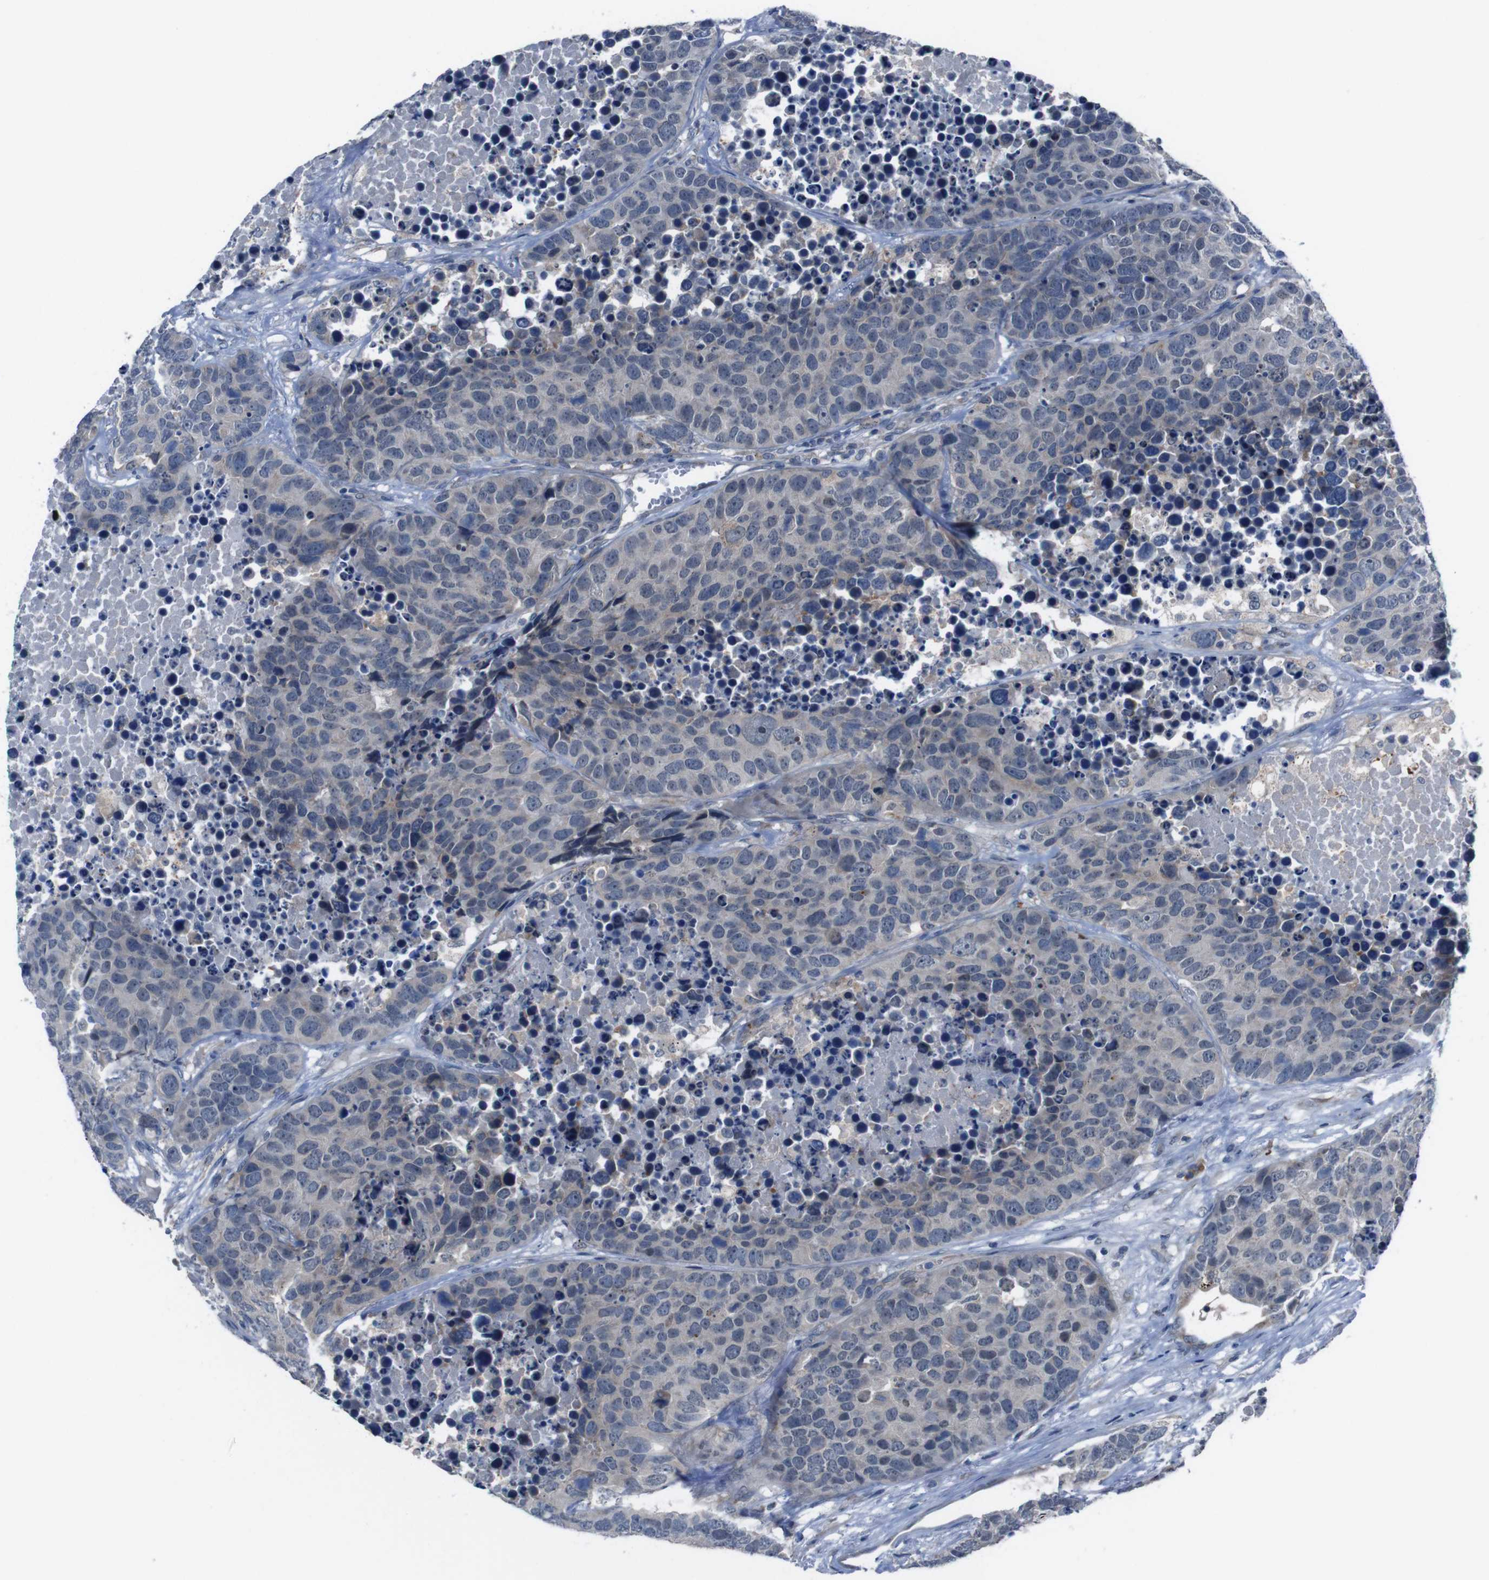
{"staining": {"intensity": "weak", "quantity": "<25%", "location": "cytoplasmic/membranous"}, "tissue": "carcinoid", "cell_type": "Tumor cells", "image_type": "cancer", "snomed": [{"axis": "morphology", "description": "Carcinoid, malignant, NOS"}, {"axis": "topography", "description": "Lung"}], "caption": "Micrograph shows no significant protein expression in tumor cells of carcinoid (malignant).", "gene": "CDH22", "patient": {"sex": "male", "age": 60}}